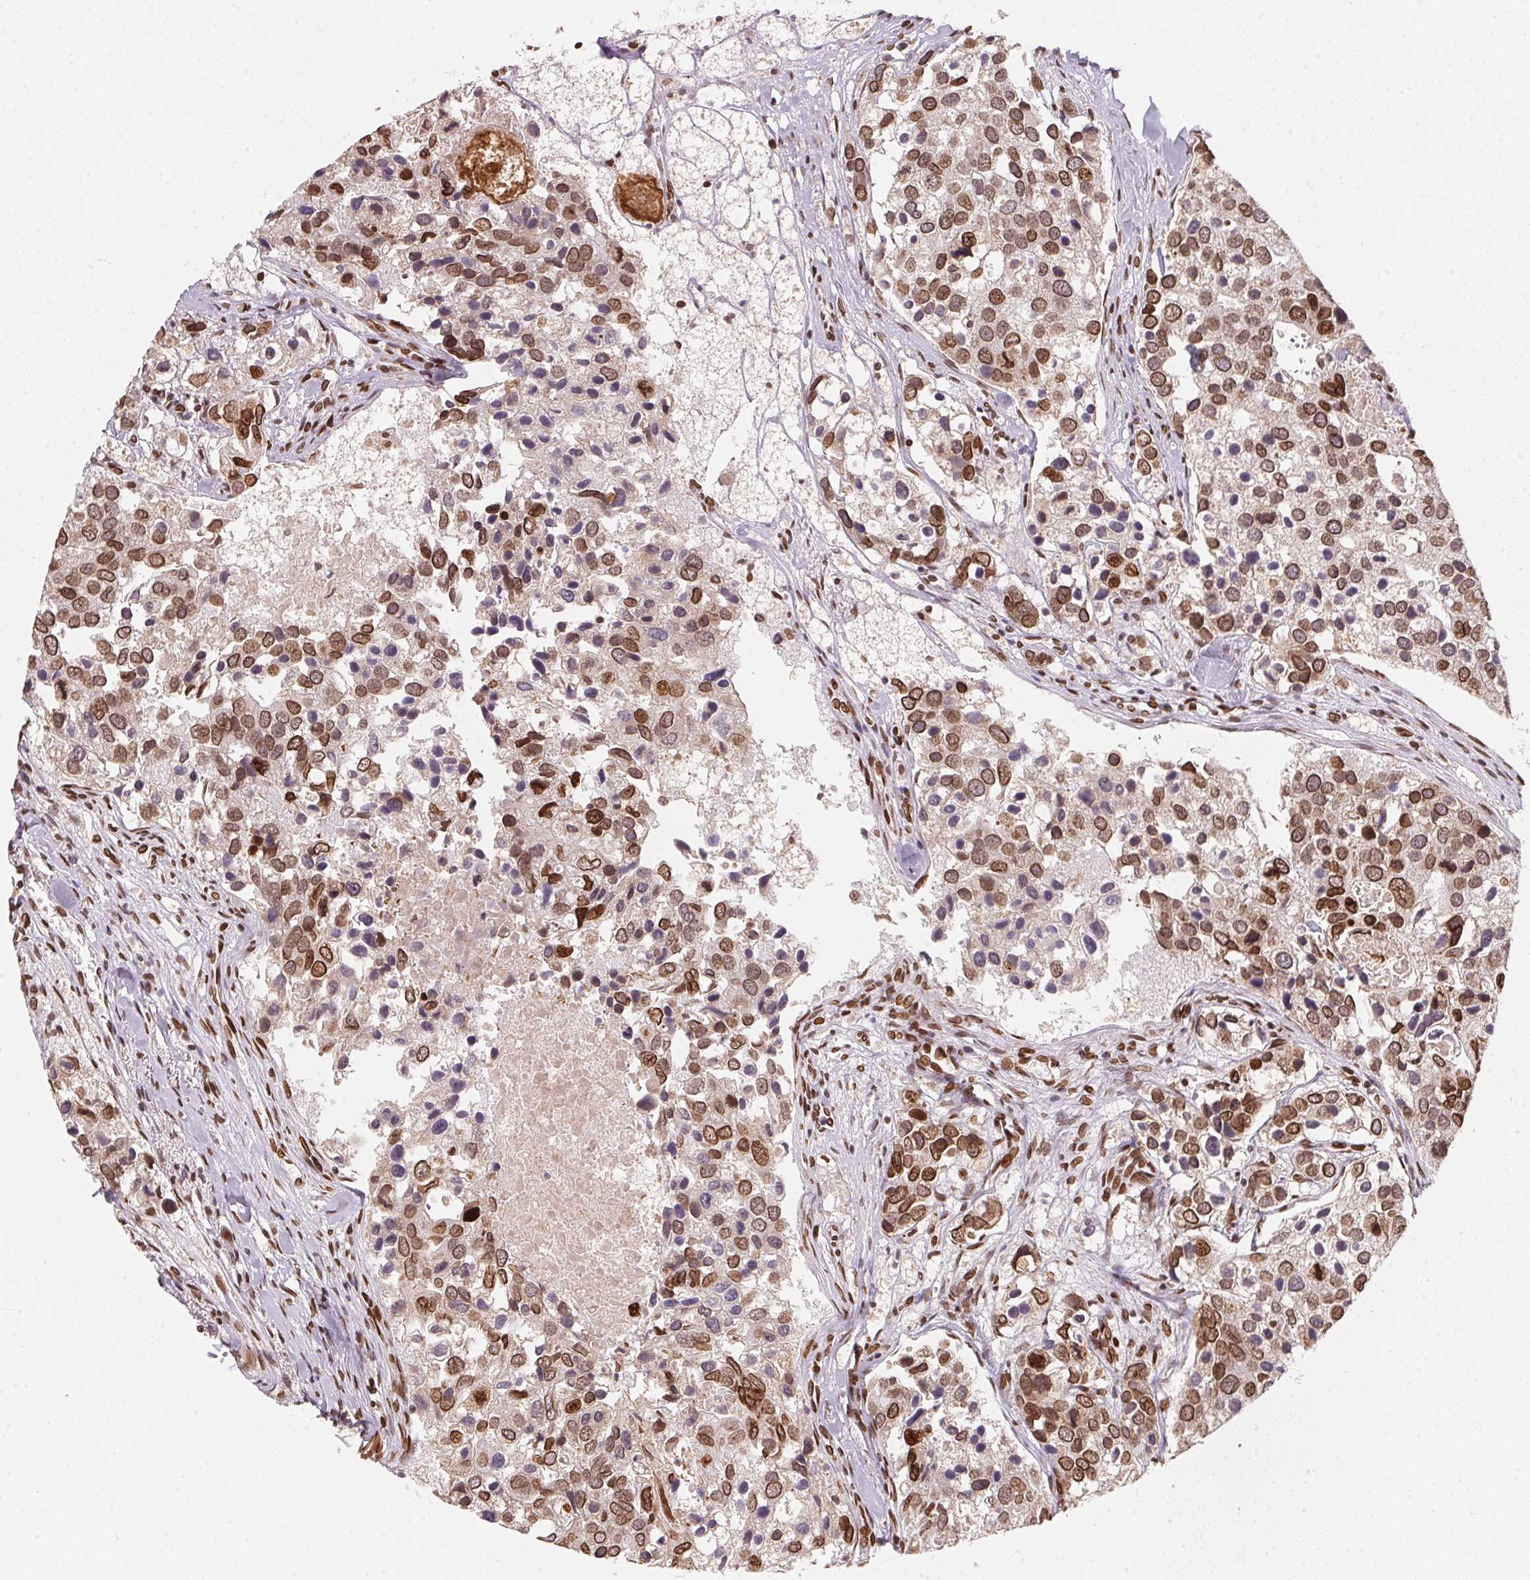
{"staining": {"intensity": "moderate", "quantity": ">75%", "location": "cytoplasmic/membranous,nuclear"}, "tissue": "breast cancer", "cell_type": "Tumor cells", "image_type": "cancer", "snomed": [{"axis": "morphology", "description": "Duct carcinoma"}, {"axis": "topography", "description": "Breast"}], "caption": "Protein analysis of breast cancer tissue exhibits moderate cytoplasmic/membranous and nuclear staining in about >75% of tumor cells. (brown staining indicates protein expression, while blue staining denotes nuclei).", "gene": "SAP30BP", "patient": {"sex": "female", "age": 83}}